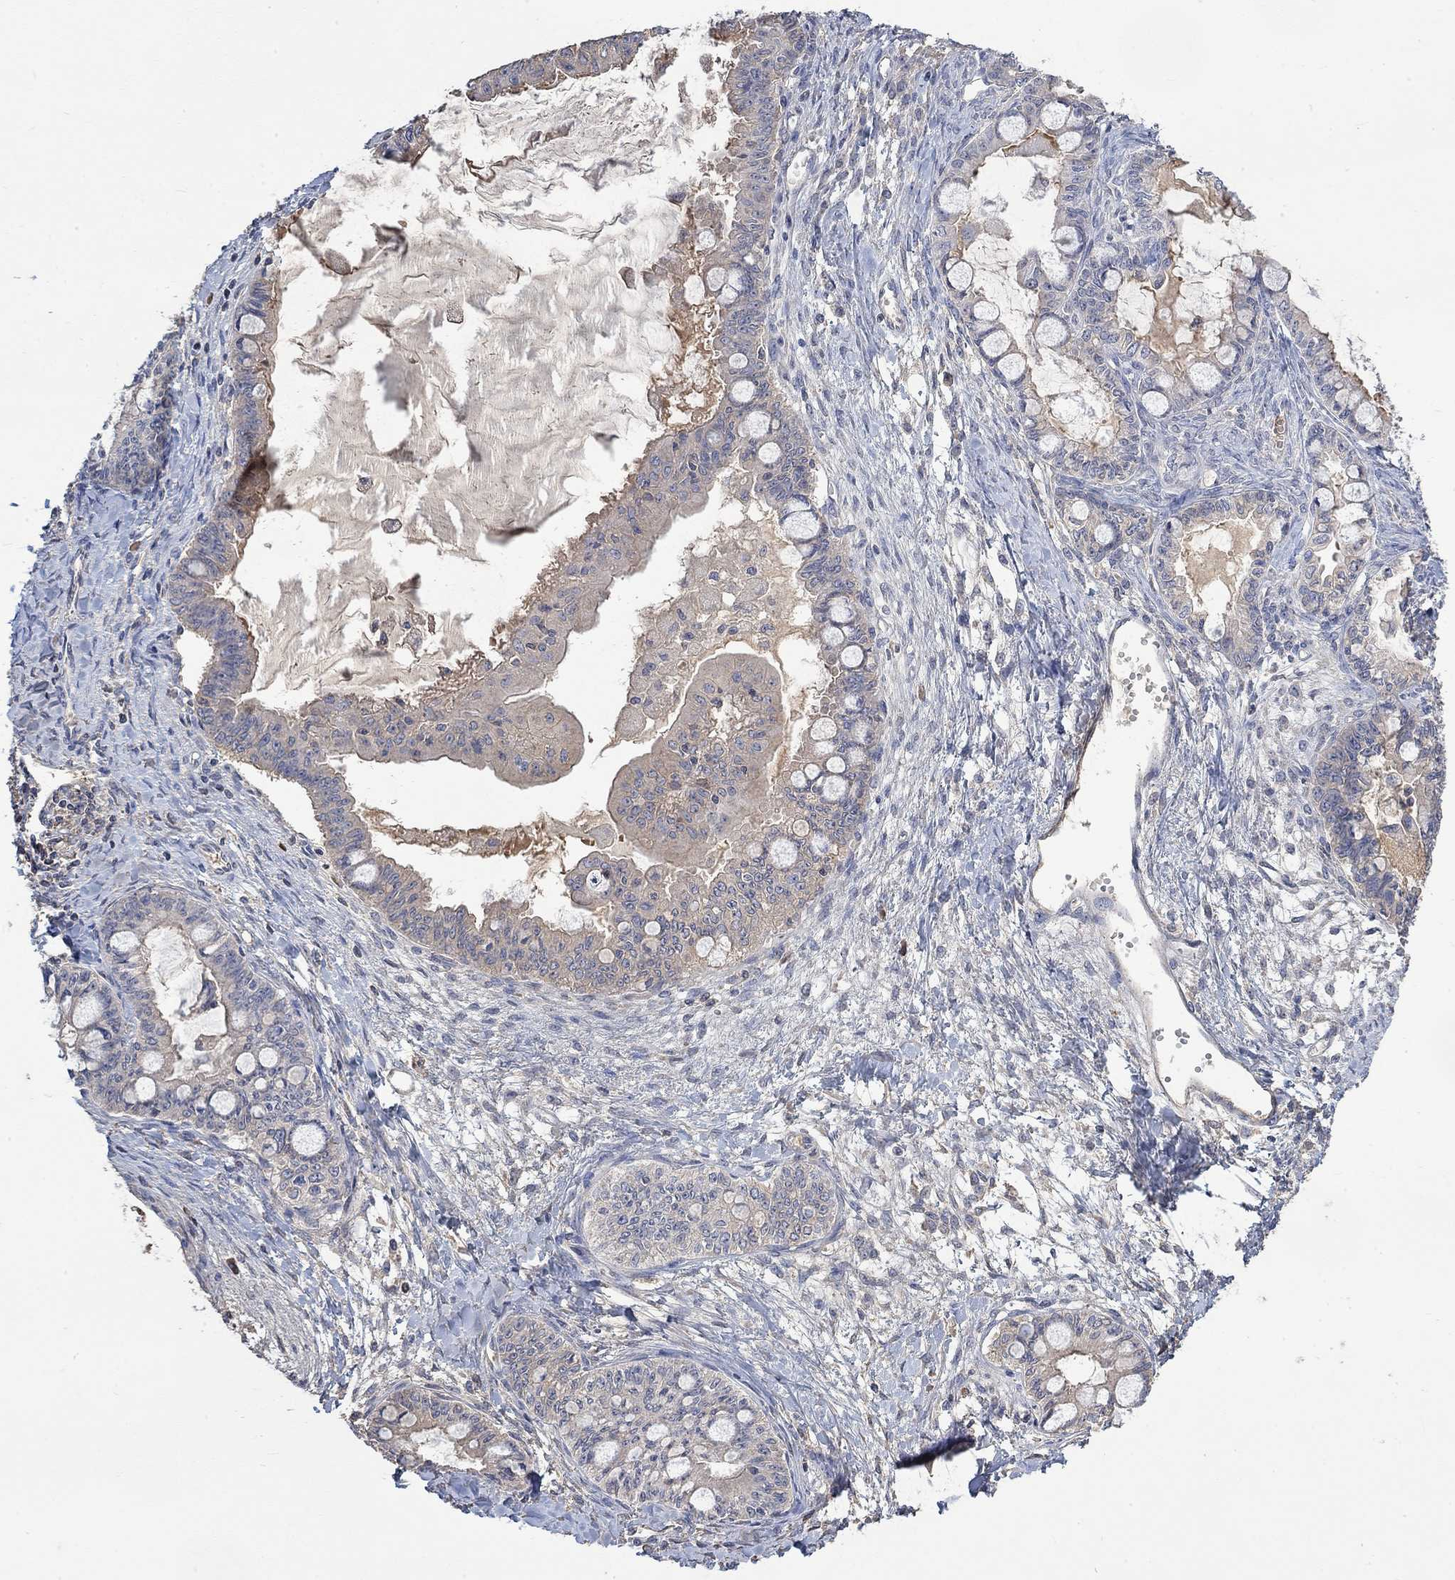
{"staining": {"intensity": "negative", "quantity": "none", "location": "none"}, "tissue": "ovarian cancer", "cell_type": "Tumor cells", "image_type": "cancer", "snomed": [{"axis": "morphology", "description": "Cystadenocarcinoma, mucinous, NOS"}, {"axis": "topography", "description": "Ovary"}], "caption": "An immunohistochemistry (IHC) micrograph of mucinous cystadenocarcinoma (ovarian) is shown. There is no staining in tumor cells of mucinous cystadenocarcinoma (ovarian).", "gene": "MSTN", "patient": {"sex": "female", "age": 63}}